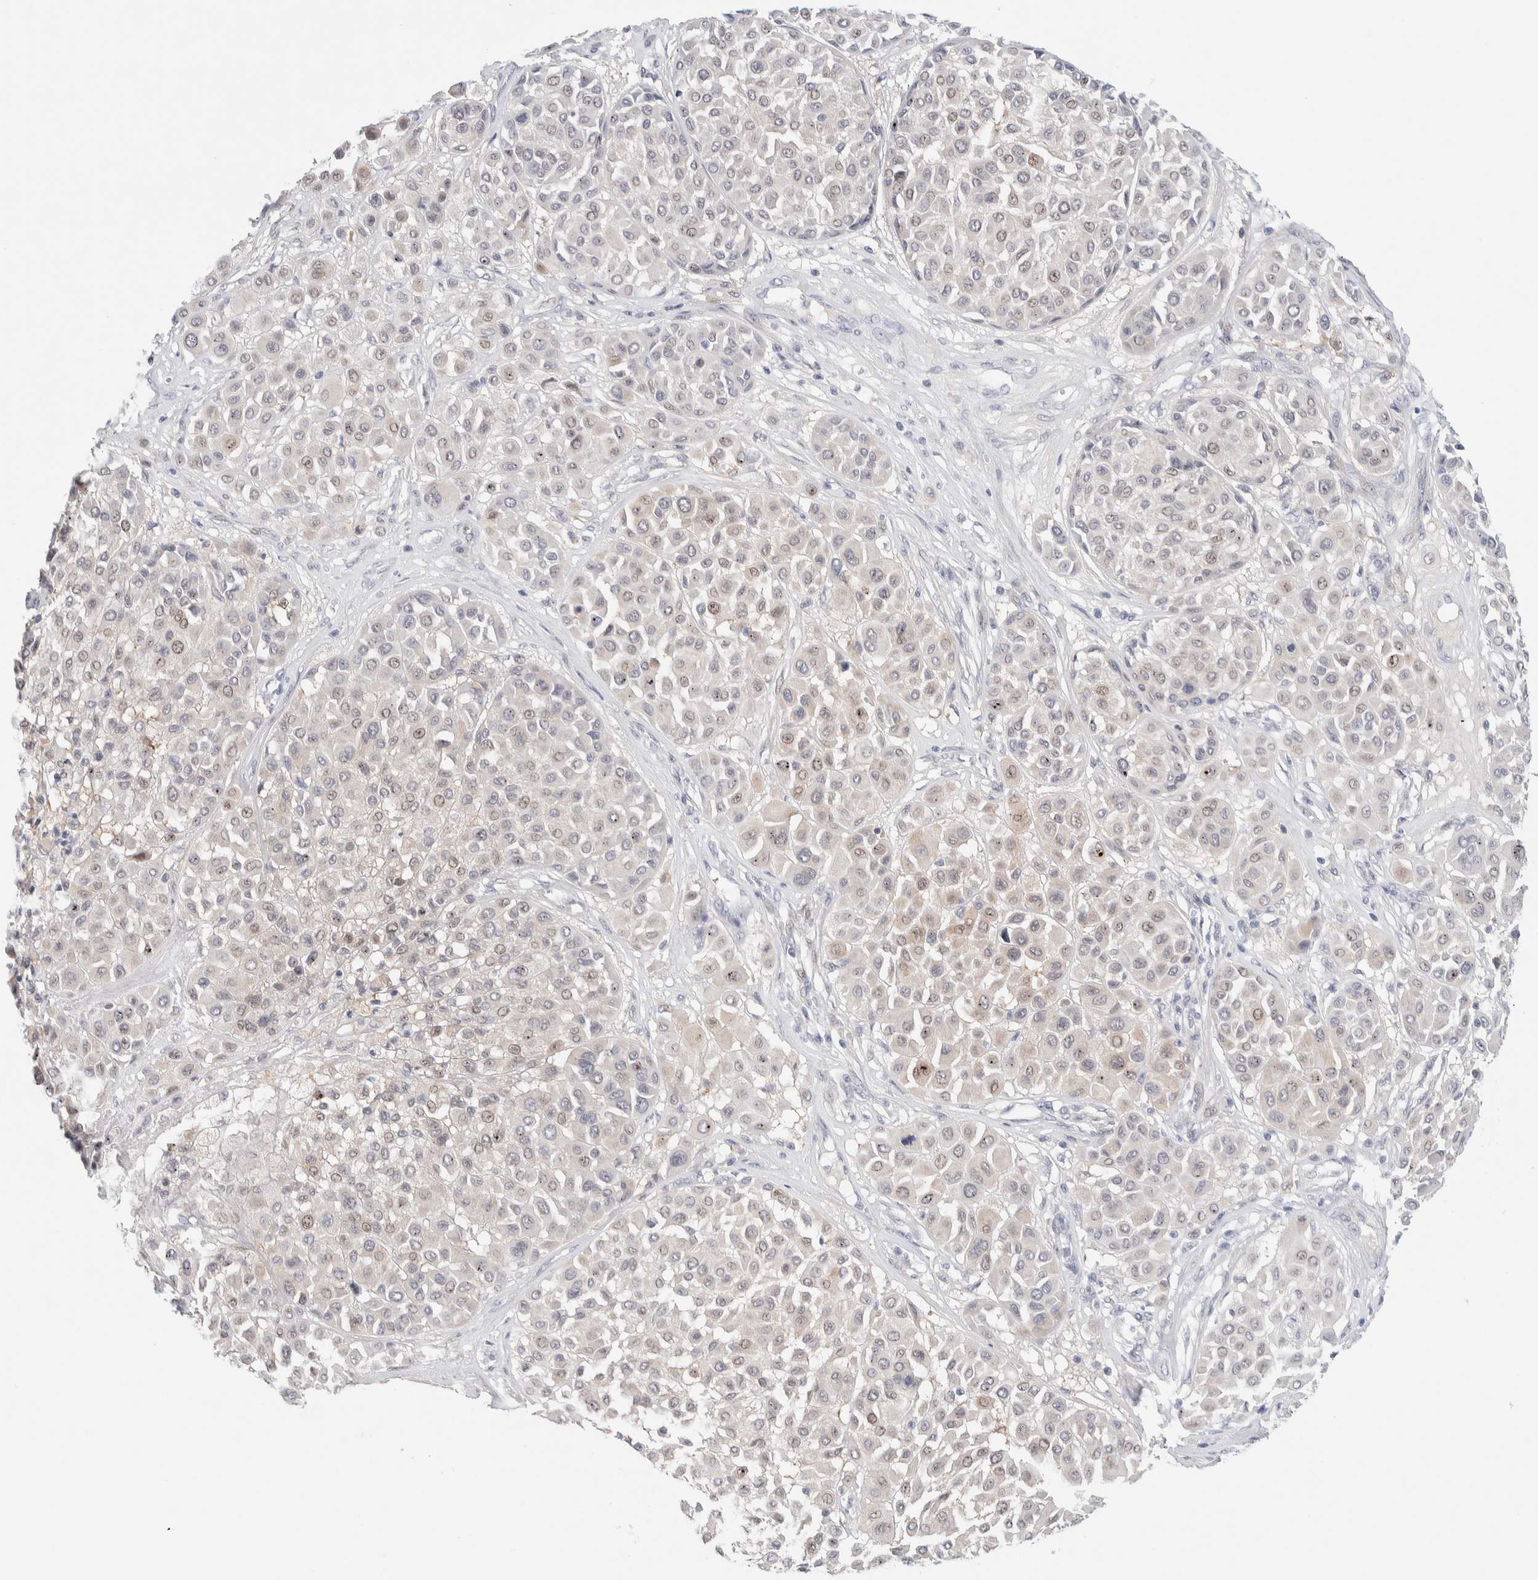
{"staining": {"intensity": "weak", "quantity": "25%-75%", "location": "cytoplasmic/membranous,nuclear"}, "tissue": "melanoma", "cell_type": "Tumor cells", "image_type": "cancer", "snomed": [{"axis": "morphology", "description": "Malignant melanoma, Metastatic site"}, {"axis": "topography", "description": "Soft tissue"}], "caption": "DAB immunohistochemical staining of human malignant melanoma (metastatic site) reveals weak cytoplasmic/membranous and nuclear protein staining in about 25%-75% of tumor cells. (IHC, brightfield microscopy, high magnification).", "gene": "DNAJB6", "patient": {"sex": "male", "age": 41}}